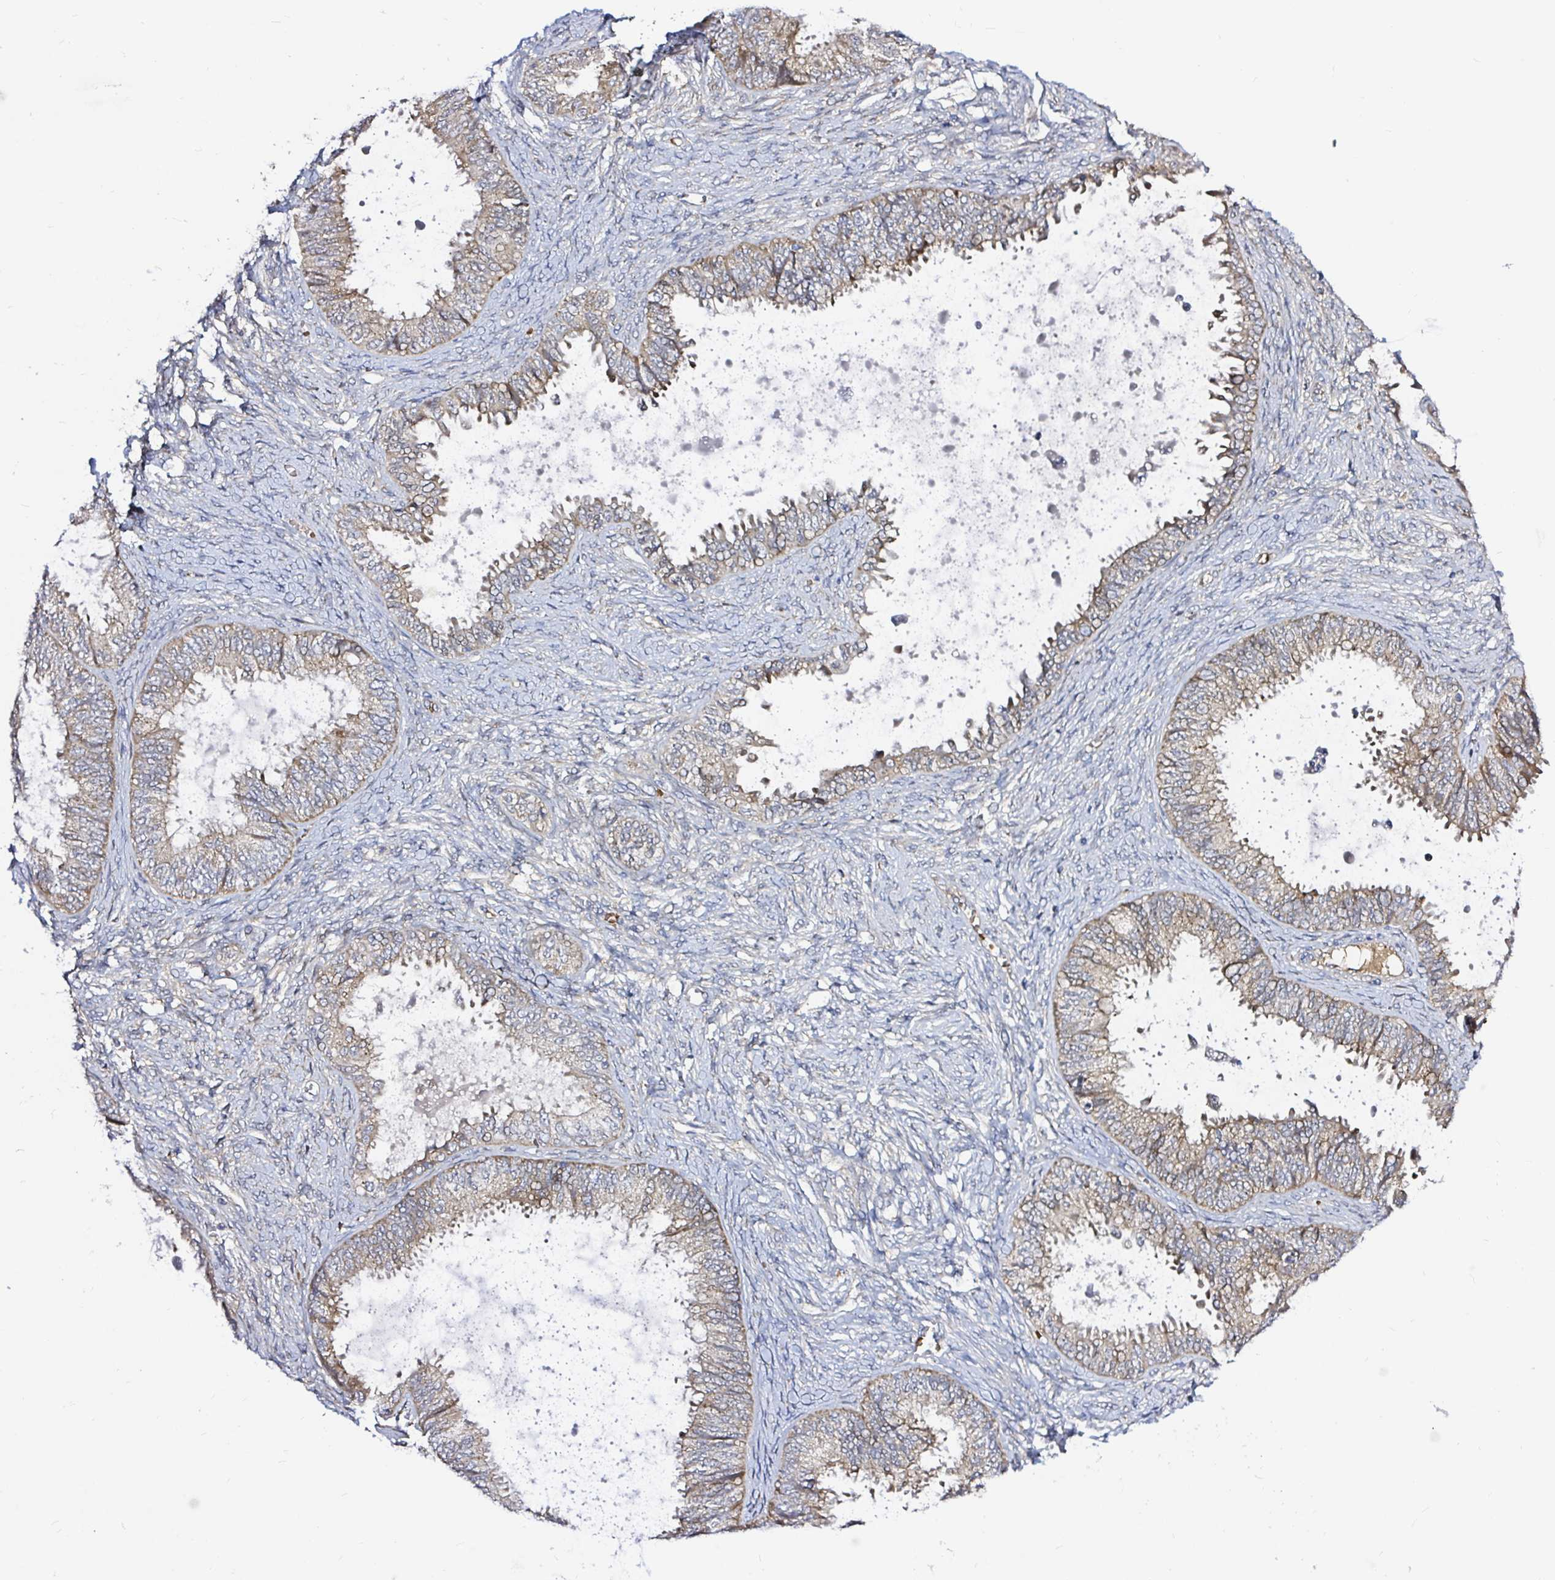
{"staining": {"intensity": "moderate", "quantity": "25%-75%", "location": "cytoplasmic/membranous"}, "tissue": "ovarian cancer", "cell_type": "Tumor cells", "image_type": "cancer", "snomed": [{"axis": "morphology", "description": "Carcinoma, endometroid"}, {"axis": "topography", "description": "Ovary"}], "caption": "Tumor cells reveal medium levels of moderate cytoplasmic/membranous positivity in approximately 25%-75% of cells in human endometroid carcinoma (ovarian). The protein of interest is shown in brown color, while the nuclei are stained blue.", "gene": "ARHGEF37", "patient": {"sex": "female", "age": 70}}